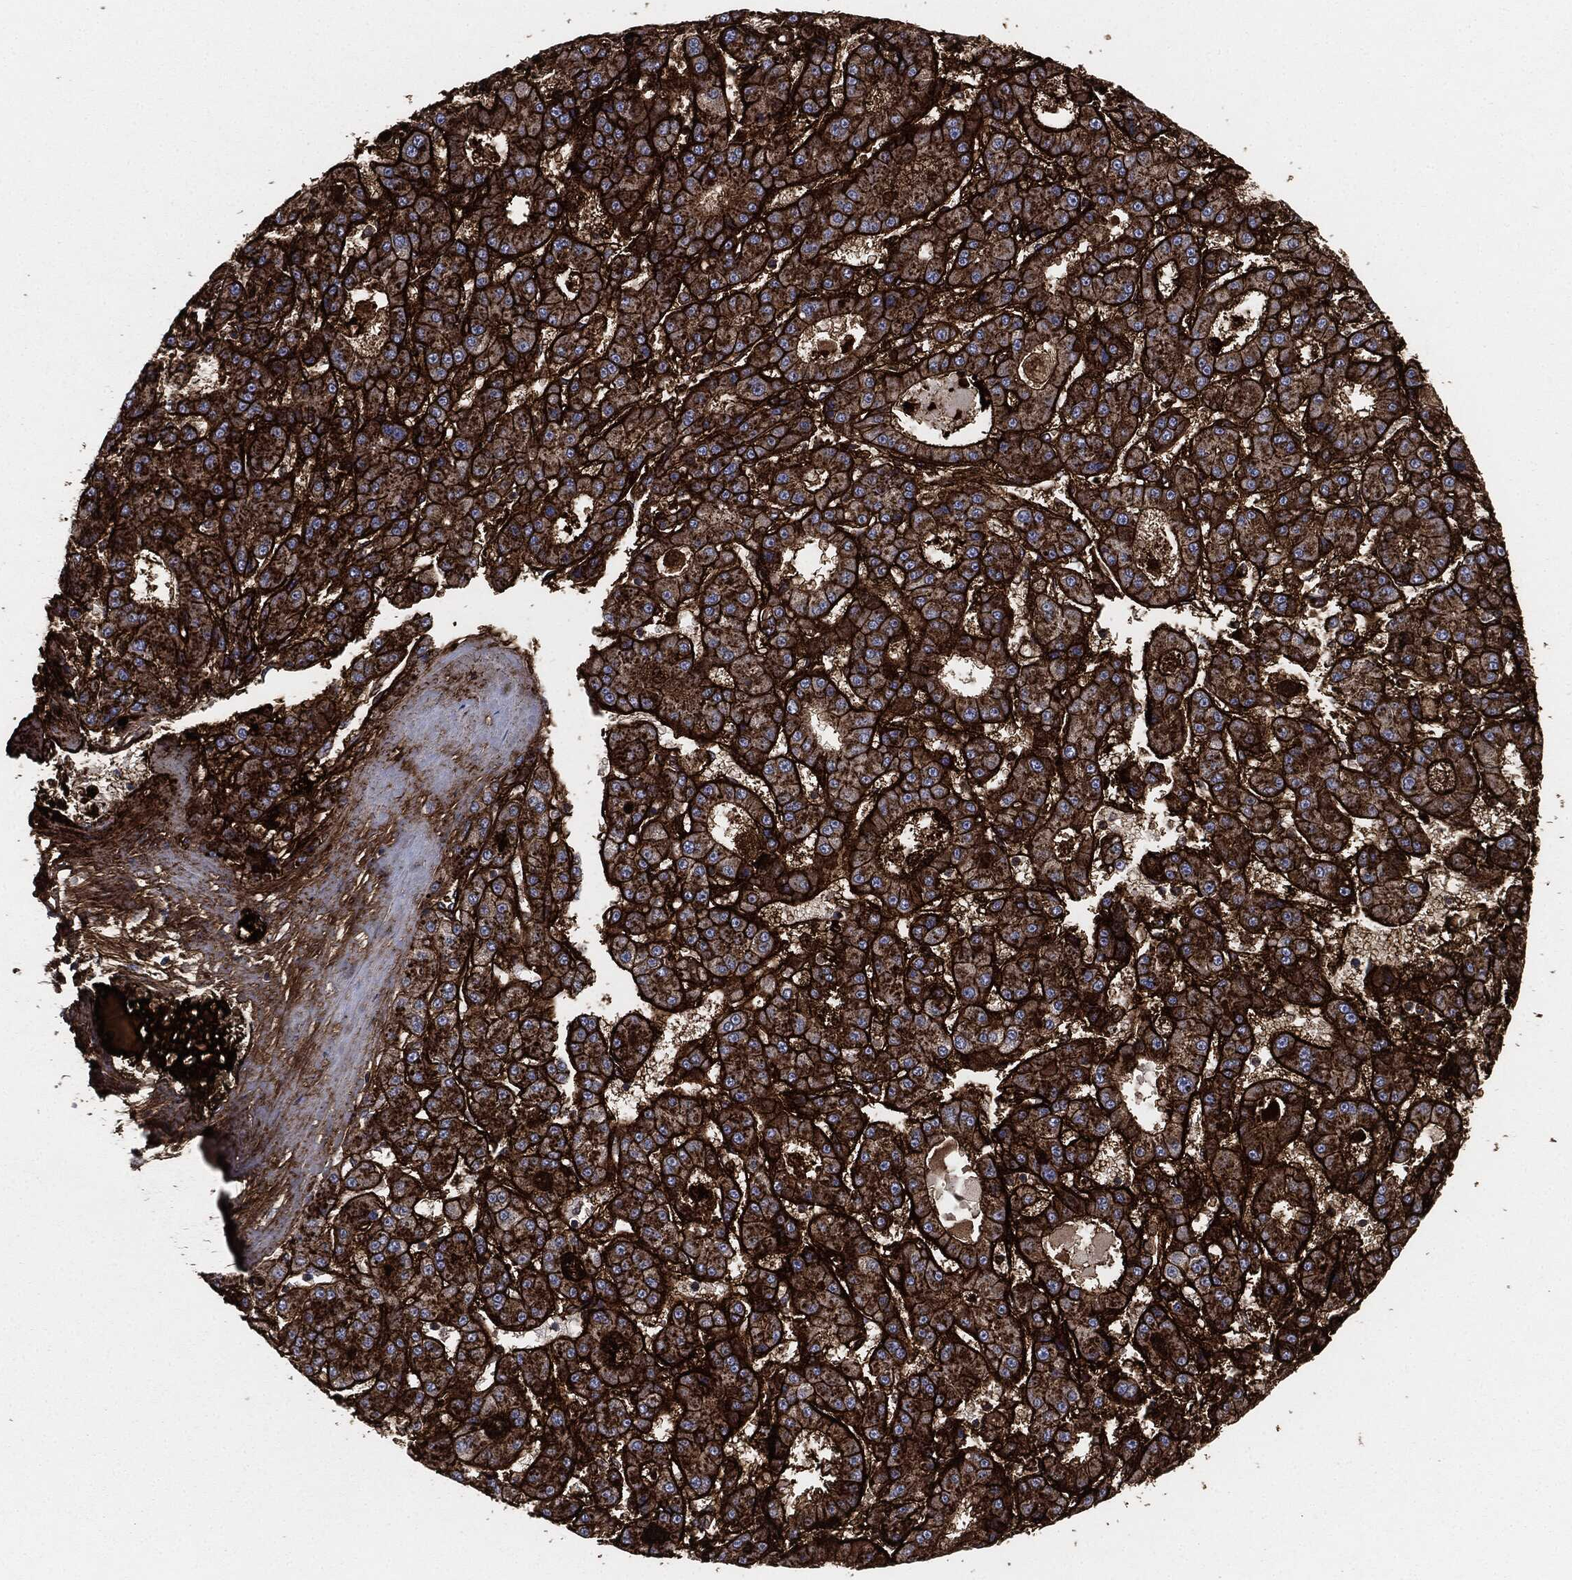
{"staining": {"intensity": "strong", "quantity": ">75%", "location": "cytoplasmic/membranous"}, "tissue": "liver cancer", "cell_type": "Tumor cells", "image_type": "cancer", "snomed": [{"axis": "morphology", "description": "Carcinoma, Hepatocellular, NOS"}, {"axis": "topography", "description": "Liver"}], "caption": "Tumor cells reveal strong cytoplasmic/membranous staining in about >75% of cells in liver cancer (hepatocellular carcinoma). (Brightfield microscopy of DAB IHC at high magnification).", "gene": "APOB", "patient": {"sex": "male", "age": 70}}